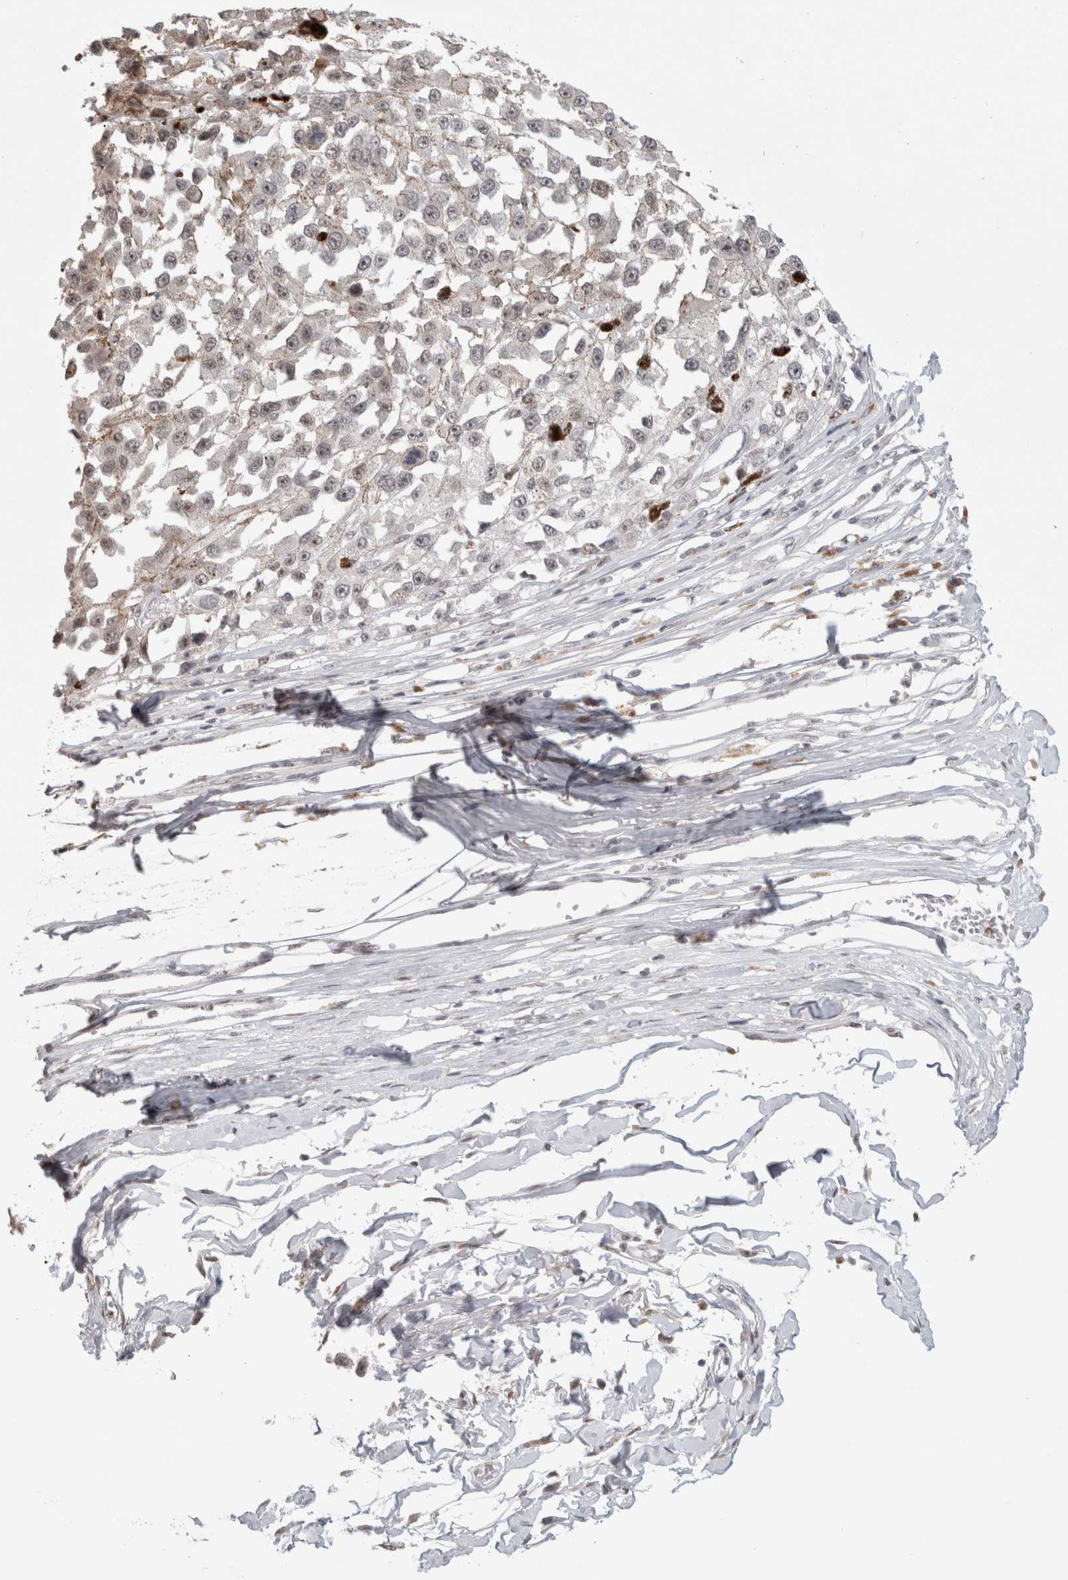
{"staining": {"intensity": "negative", "quantity": "none", "location": "none"}, "tissue": "melanoma", "cell_type": "Tumor cells", "image_type": "cancer", "snomed": [{"axis": "morphology", "description": "Malignant melanoma, Metastatic site"}, {"axis": "topography", "description": "Lymph node"}], "caption": "Tumor cells are negative for brown protein staining in melanoma. (DAB (3,3'-diaminobenzidine) immunohistochemistry (IHC), high magnification).", "gene": "SENP6", "patient": {"sex": "male", "age": 59}}